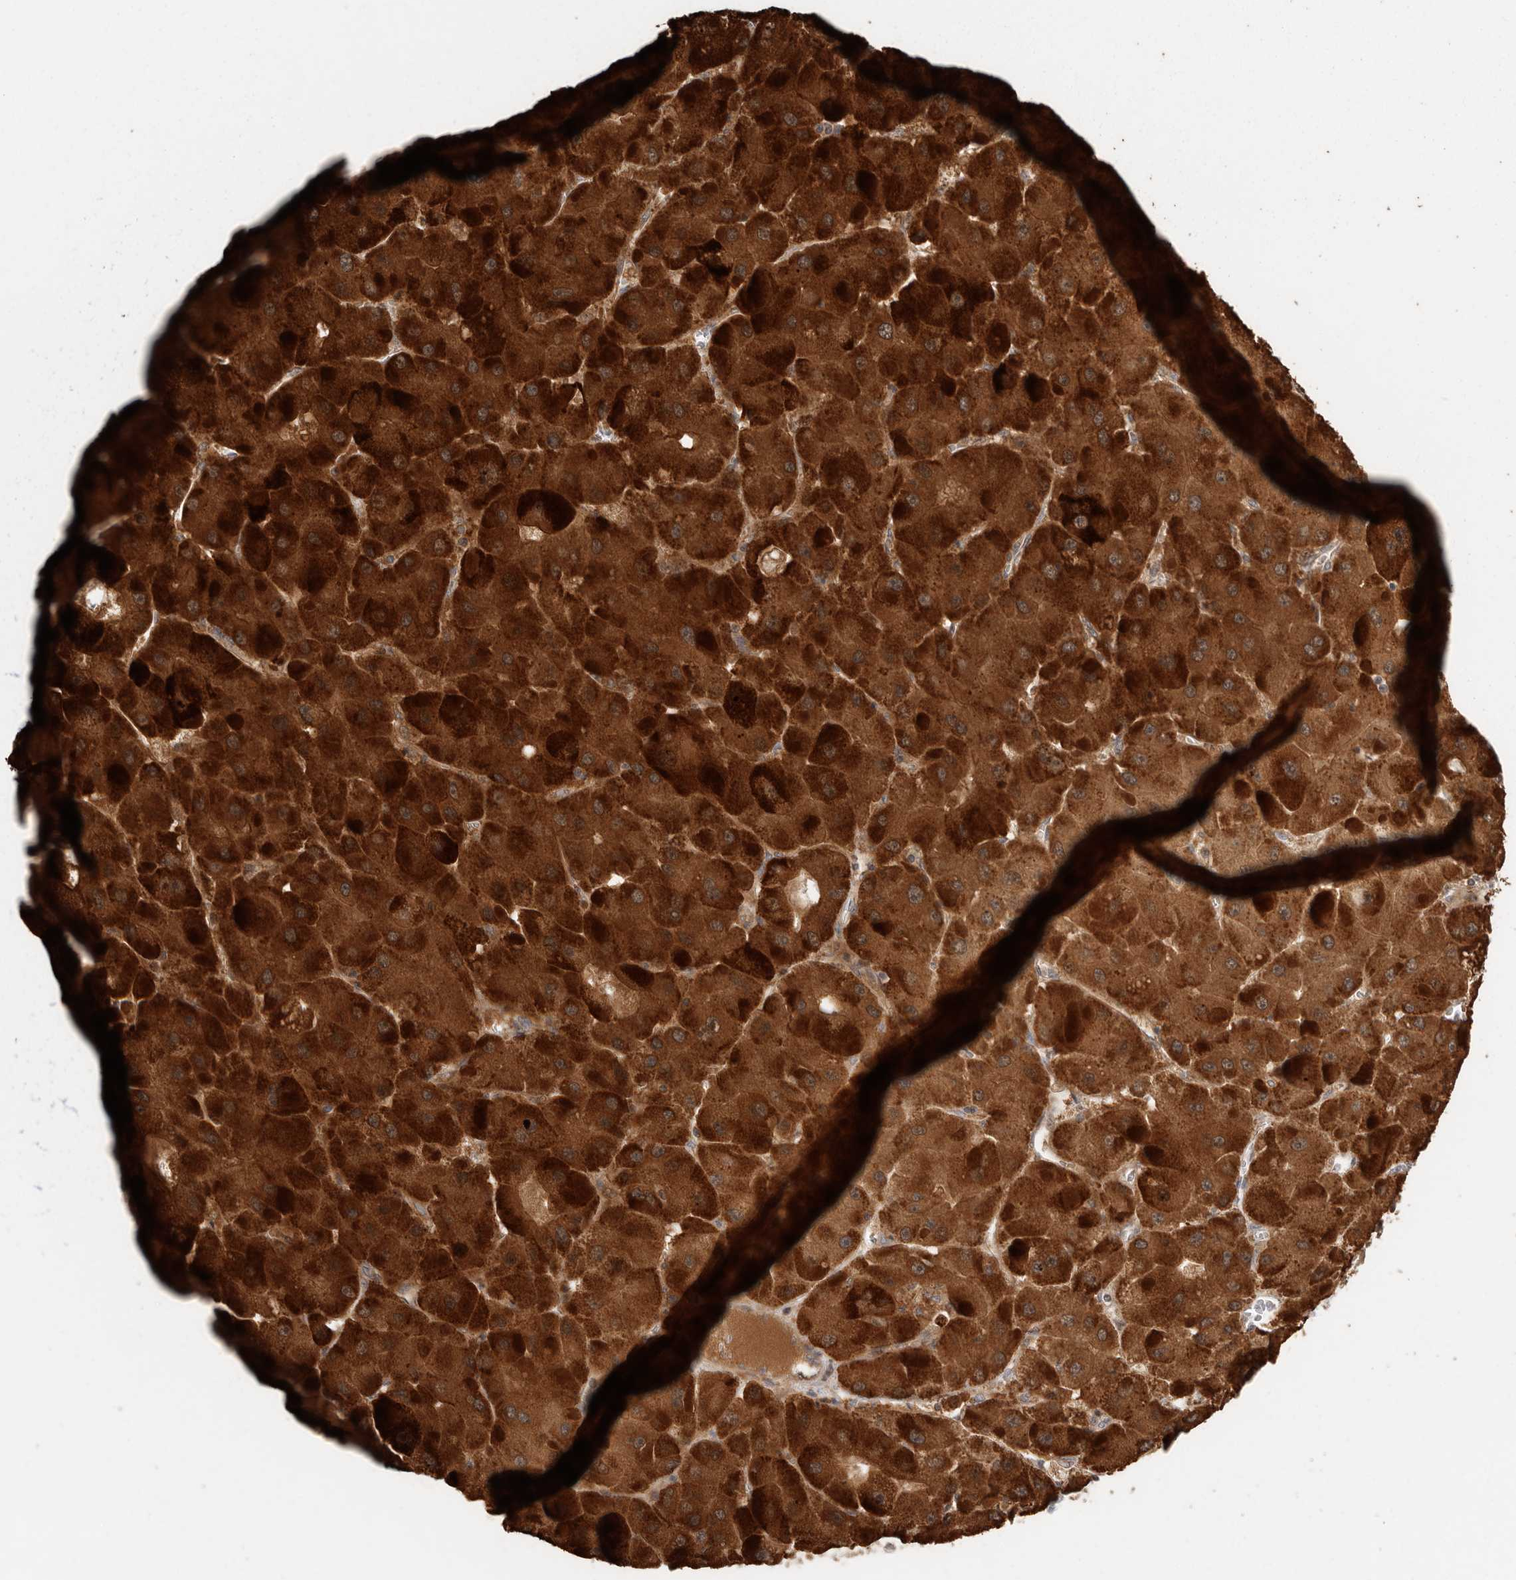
{"staining": {"intensity": "strong", "quantity": ">75%", "location": "cytoplasmic/membranous"}, "tissue": "liver cancer", "cell_type": "Tumor cells", "image_type": "cancer", "snomed": [{"axis": "morphology", "description": "Carcinoma, Hepatocellular, NOS"}, {"axis": "topography", "description": "Liver"}], "caption": "Immunohistochemistry staining of liver cancer, which shows high levels of strong cytoplasmic/membranous staining in approximately >75% of tumor cells indicating strong cytoplasmic/membranous protein positivity. The staining was performed using DAB (brown) for protein detection and nuclei were counterstained in hematoxylin (blue).", "gene": "SWT1", "patient": {"sex": "female", "age": 73}}